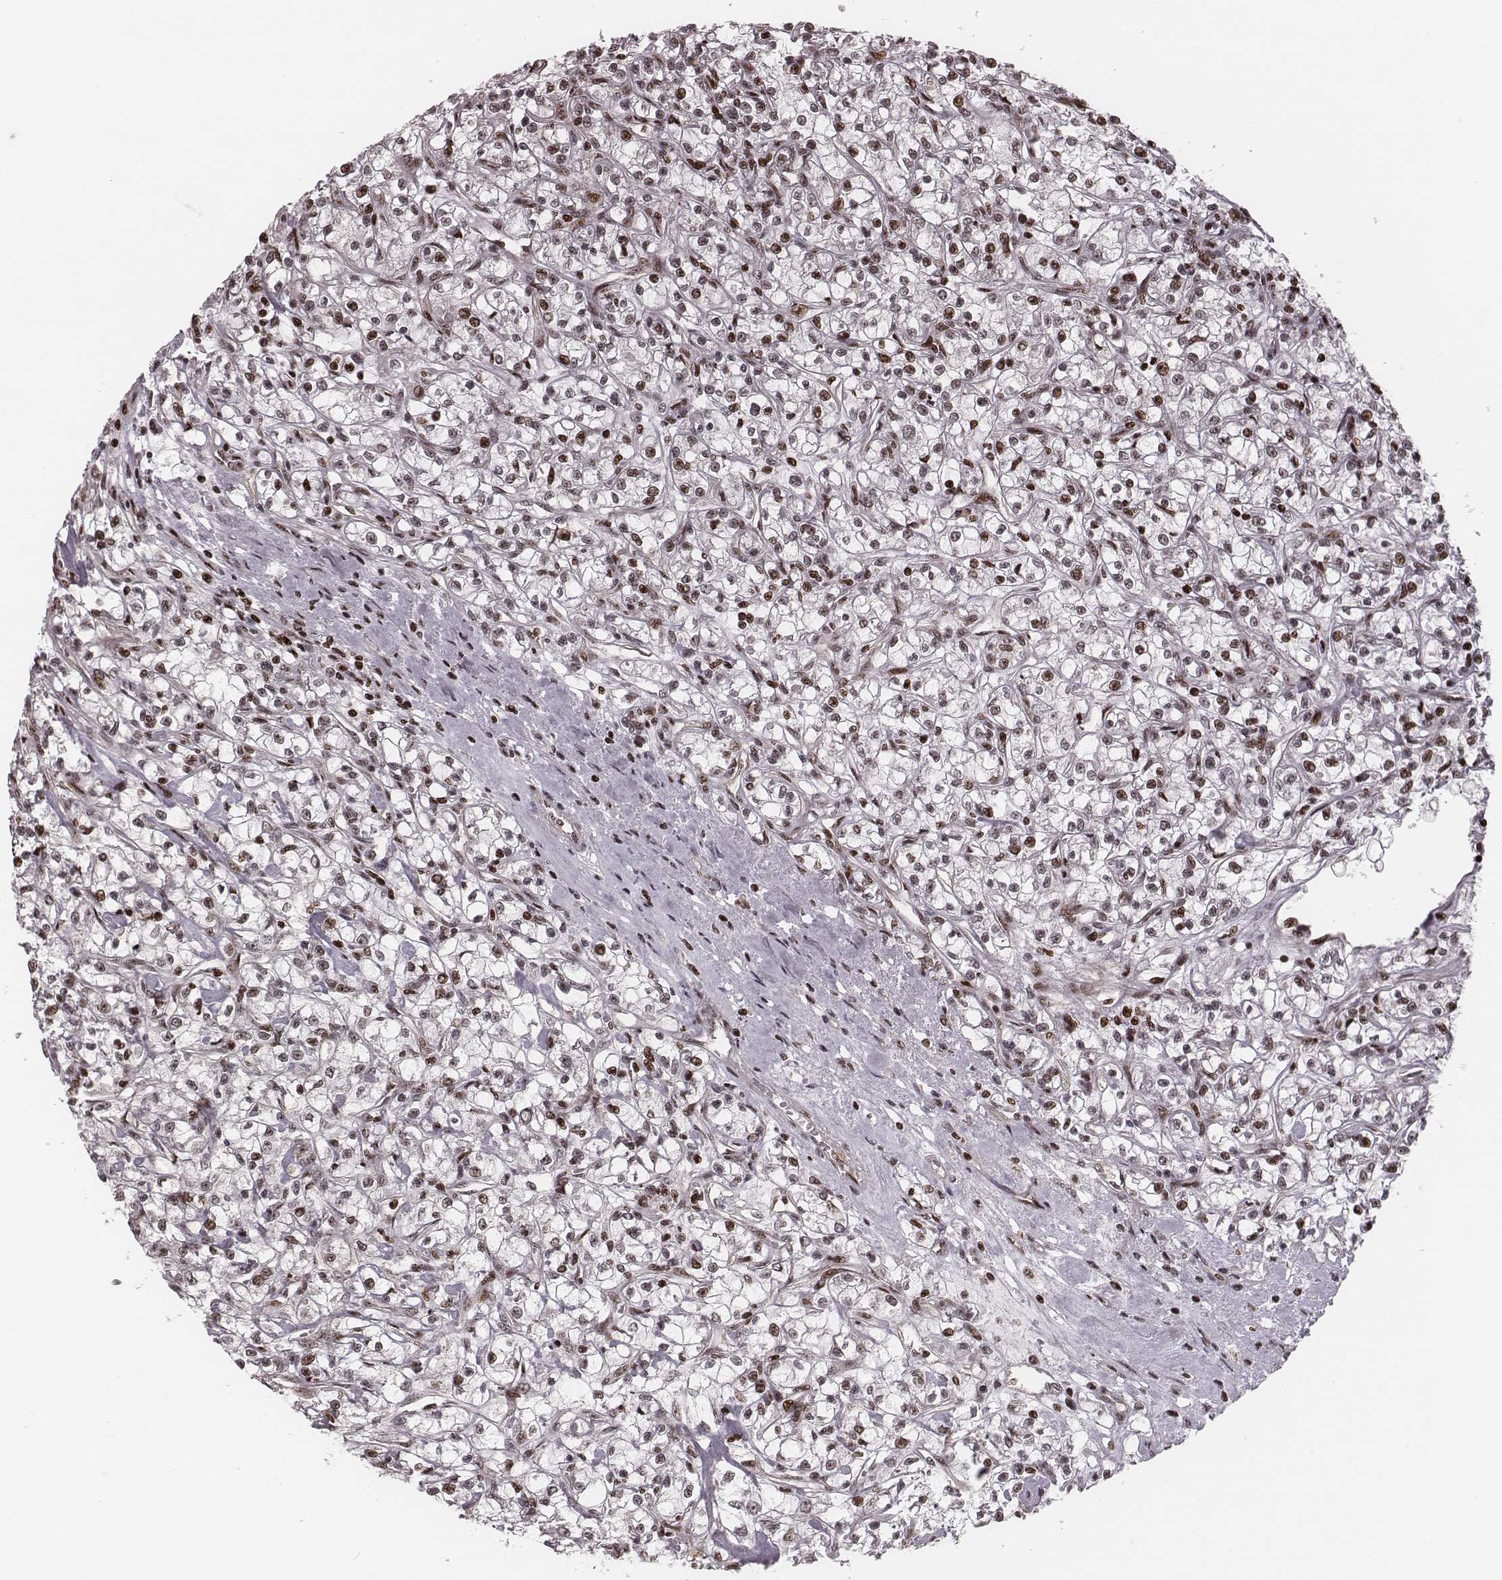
{"staining": {"intensity": "weak", "quantity": "25%-75%", "location": "nuclear"}, "tissue": "renal cancer", "cell_type": "Tumor cells", "image_type": "cancer", "snomed": [{"axis": "morphology", "description": "Adenocarcinoma, NOS"}, {"axis": "topography", "description": "Kidney"}], "caption": "This is a histology image of IHC staining of renal adenocarcinoma, which shows weak positivity in the nuclear of tumor cells.", "gene": "VRK3", "patient": {"sex": "female", "age": 59}}